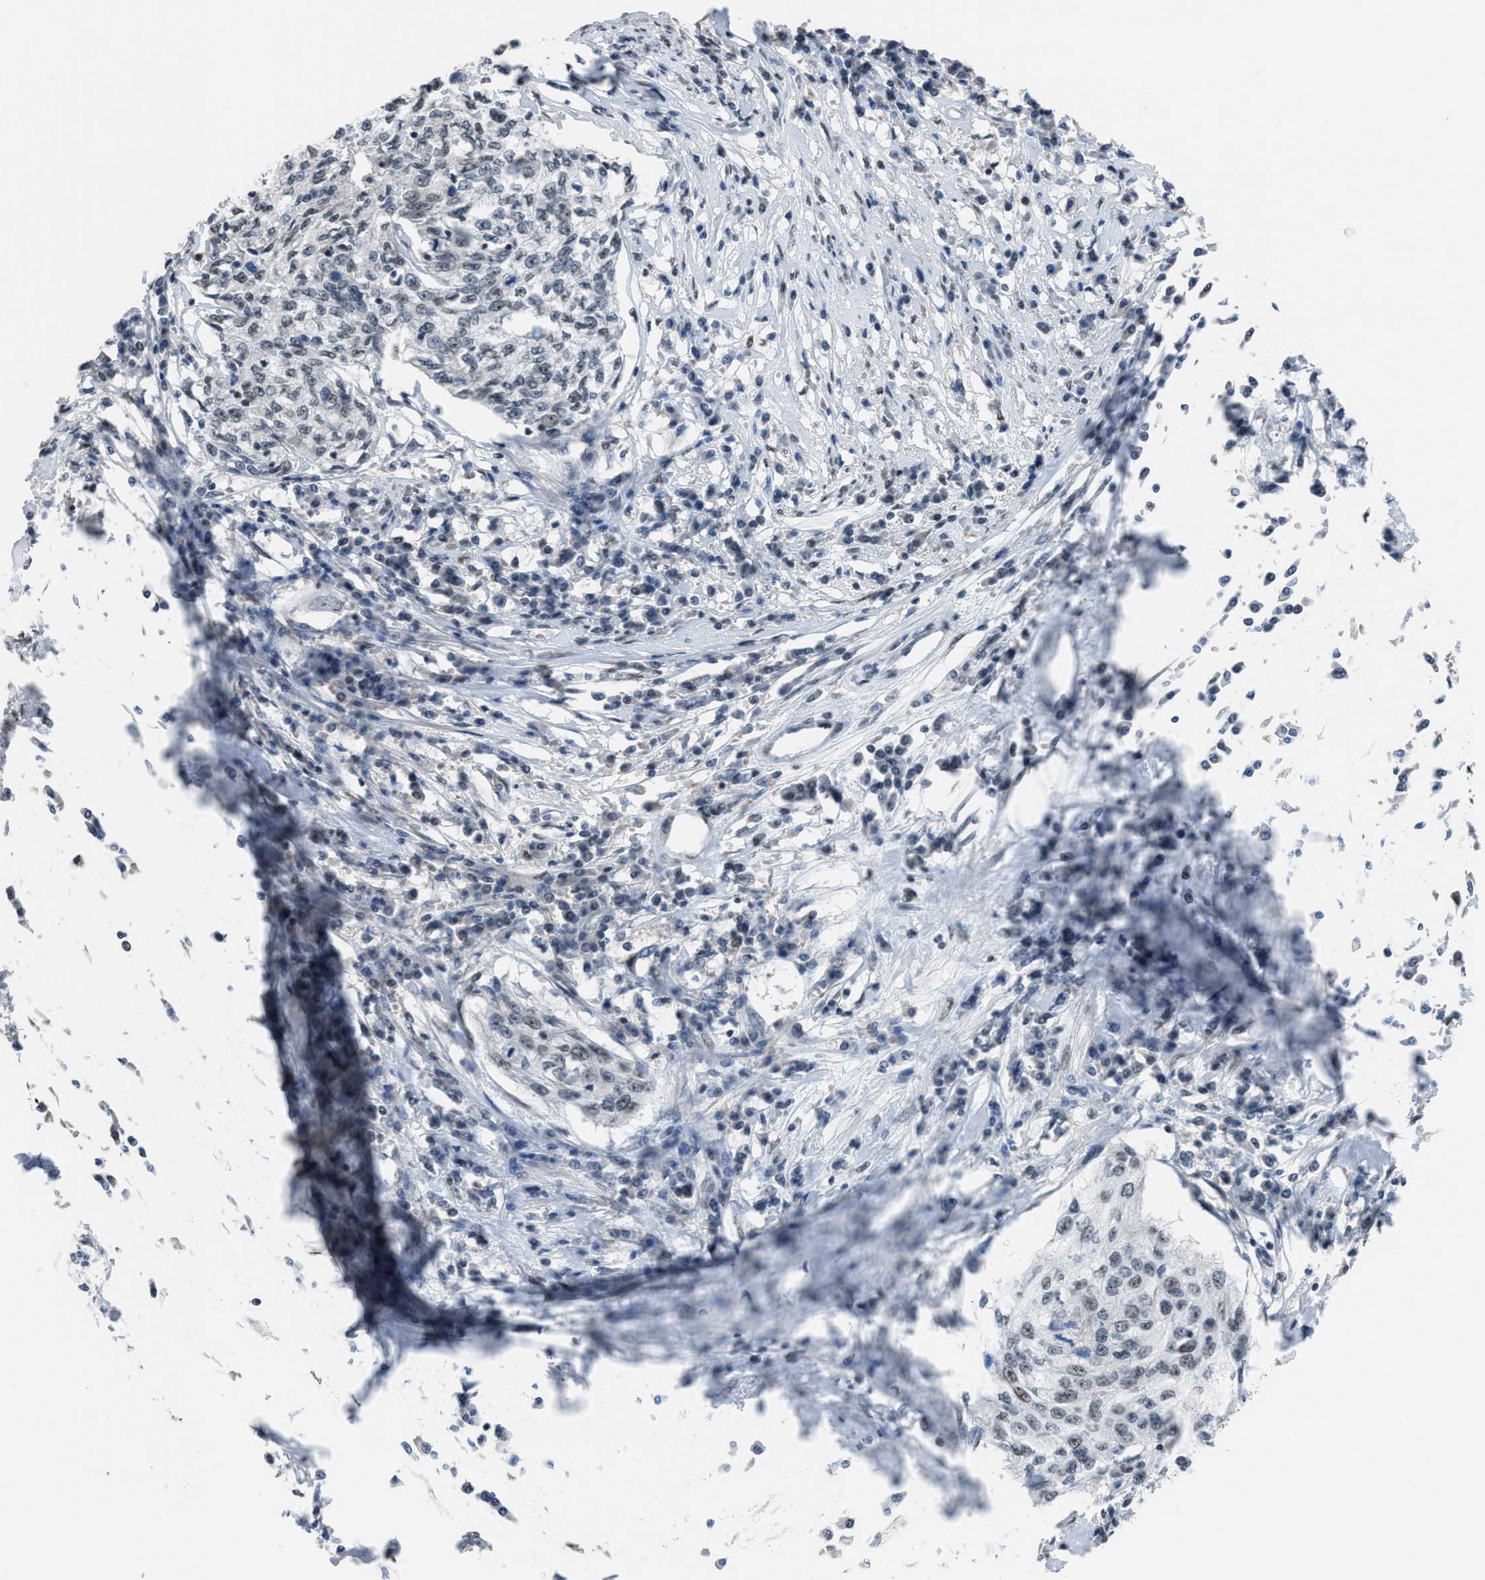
{"staining": {"intensity": "weak", "quantity": "<25%", "location": "nuclear"}, "tissue": "cervical cancer", "cell_type": "Tumor cells", "image_type": "cancer", "snomed": [{"axis": "morphology", "description": "Squamous cell carcinoma, NOS"}, {"axis": "topography", "description": "Cervix"}], "caption": "Immunohistochemical staining of human cervical cancer (squamous cell carcinoma) displays no significant positivity in tumor cells.", "gene": "ZNF276", "patient": {"sex": "female", "age": 57}}